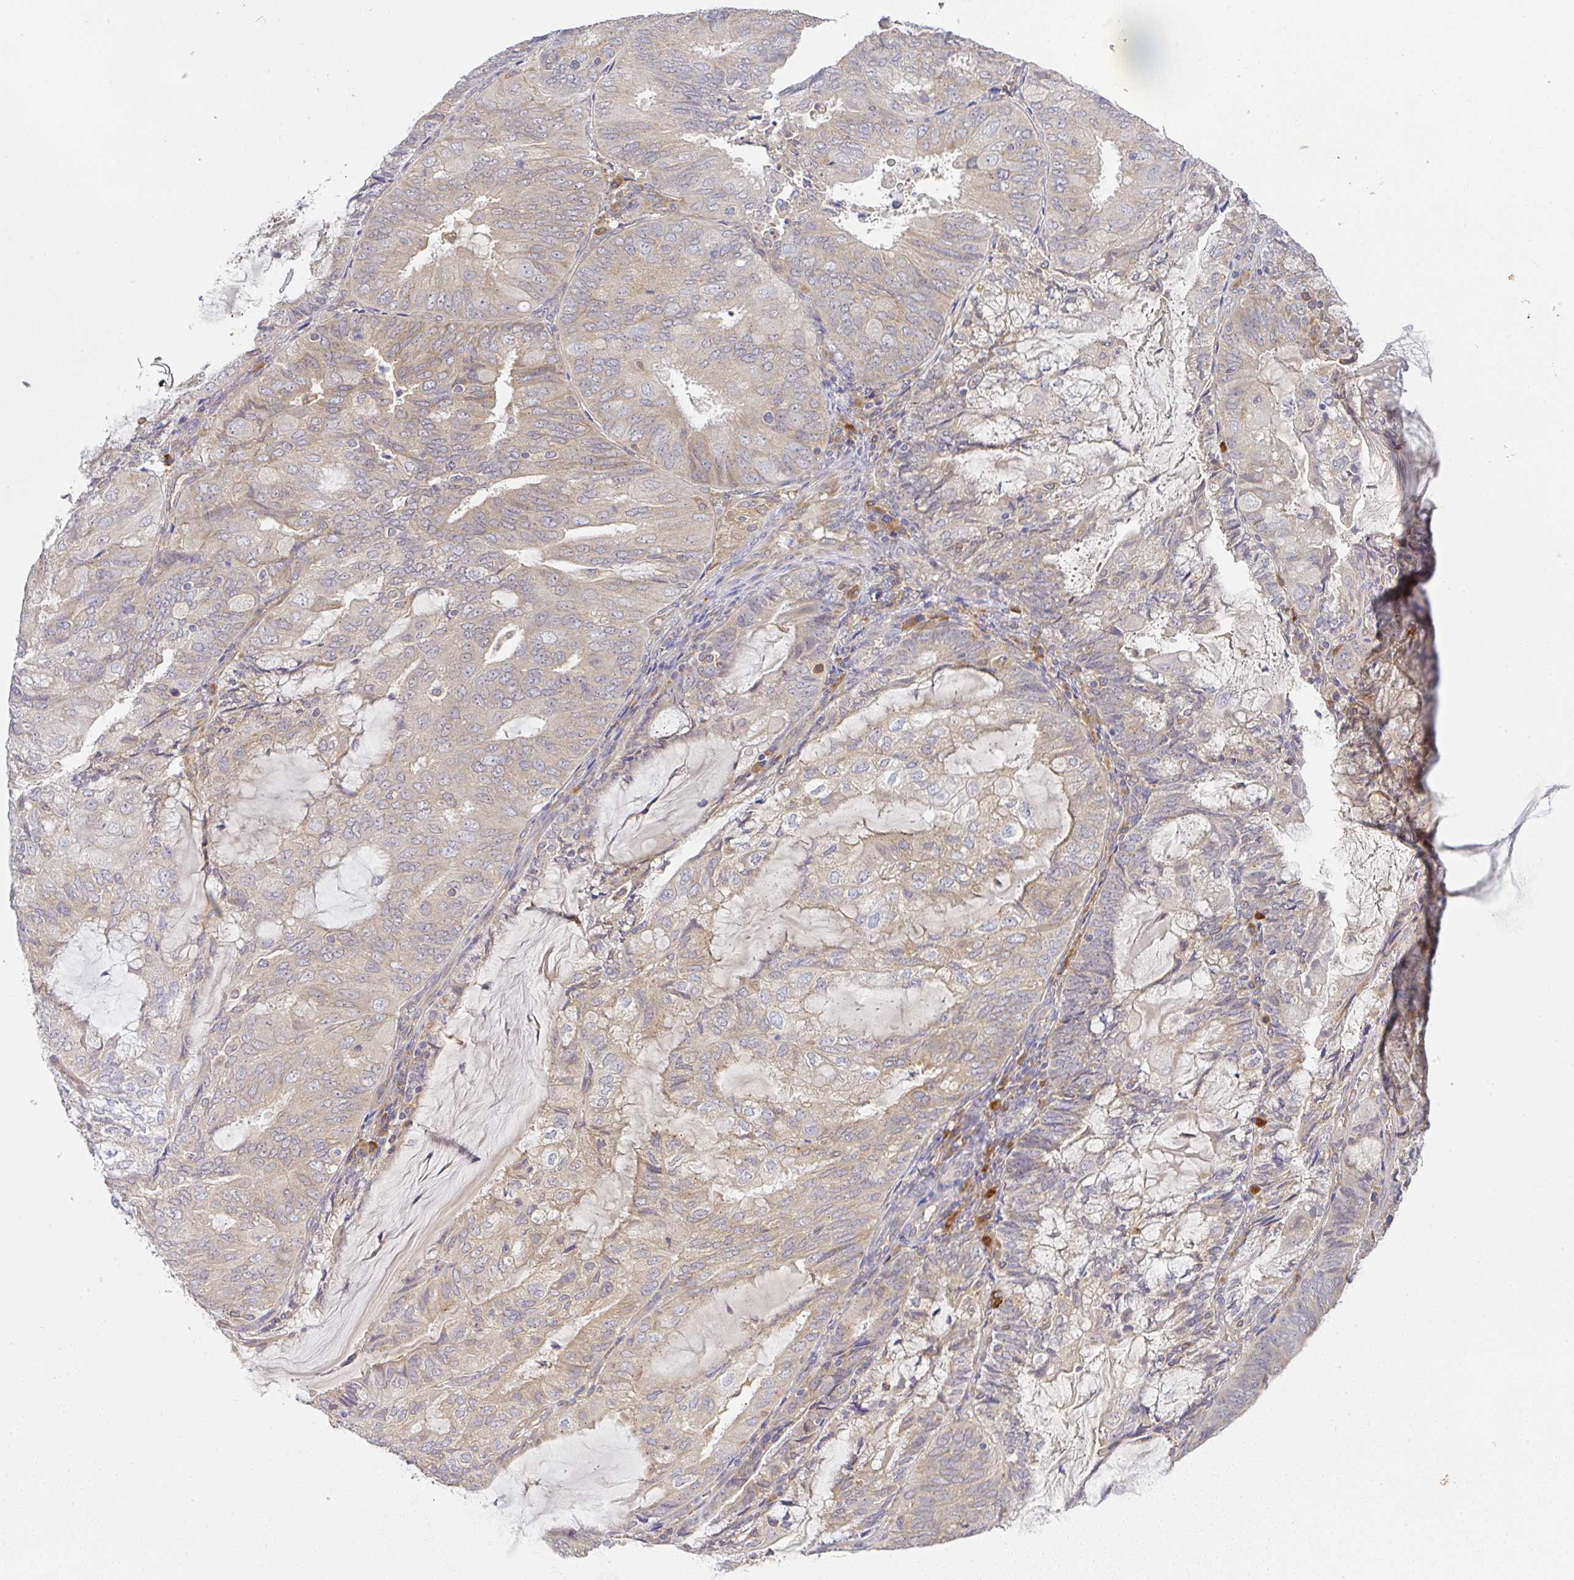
{"staining": {"intensity": "weak", "quantity": "25%-75%", "location": "cytoplasmic/membranous"}, "tissue": "endometrial cancer", "cell_type": "Tumor cells", "image_type": "cancer", "snomed": [{"axis": "morphology", "description": "Adenocarcinoma, NOS"}, {"axis": "topography", "description": "Endometrium"}], "caption": "Endometrial cancer stained for a protein (brown) exhibits weak cytoplasmic/membranous positive positivity in approximately 25%-75% of tumor cells.", "gene": "DERL2", "patient": {"sex": "female", "age": 81}}